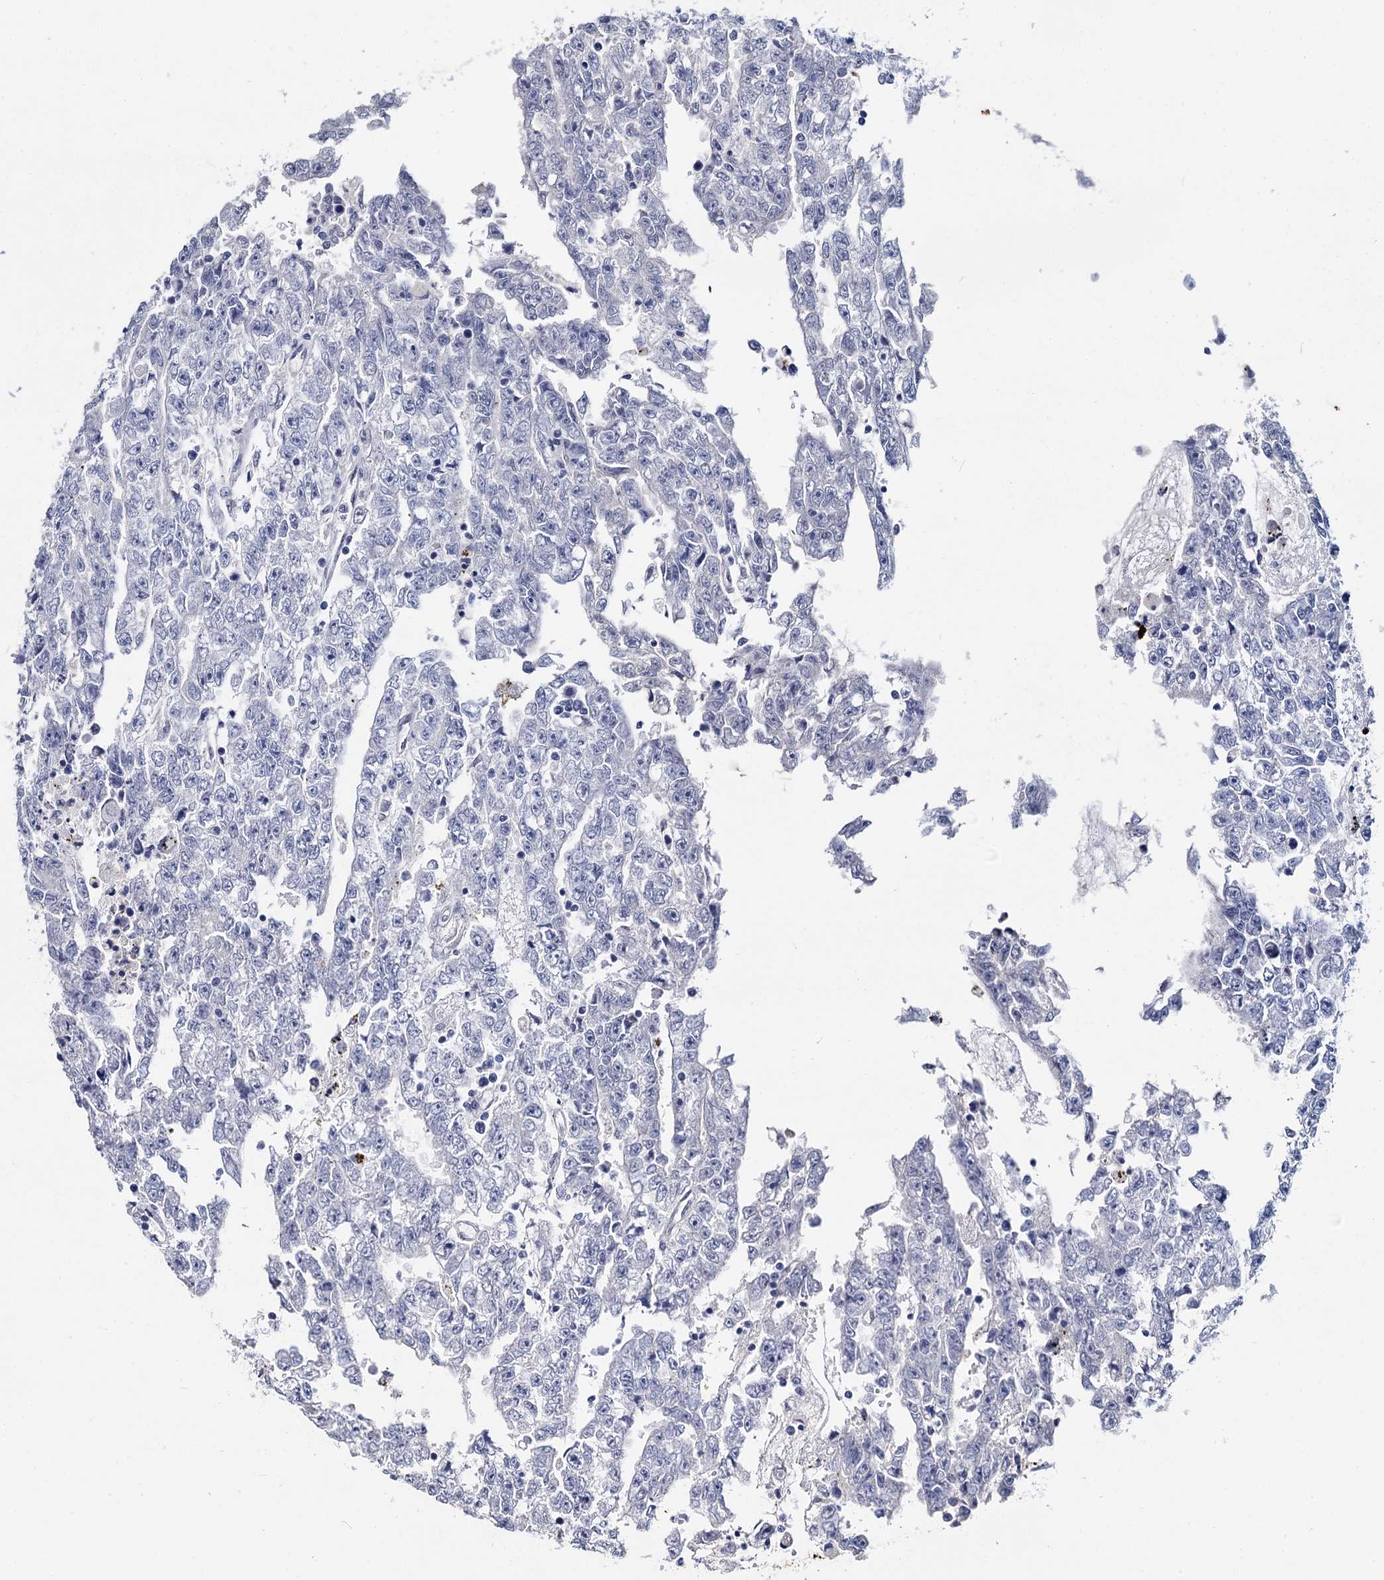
{"staining": {"intensity": "negative", "quantity": "none", "location": "none"}, "tissue": "testis cancer", "cell_type": "Tumor cells", "image_type": "cancer", "snomed": [{"axis": "morphology", "description": "Carcinoma, Embryonal, NOS"}, {"axis": "topography", "description": "Testis"}], "caption": "A micrograph of human embryonal carcinoma (testis) is negative for staining in tumor cells. (IHC, brightfield microscopy, high magnification).", "gene": "MAGEA4", "patient": {"sex": "male", "age": 25}}